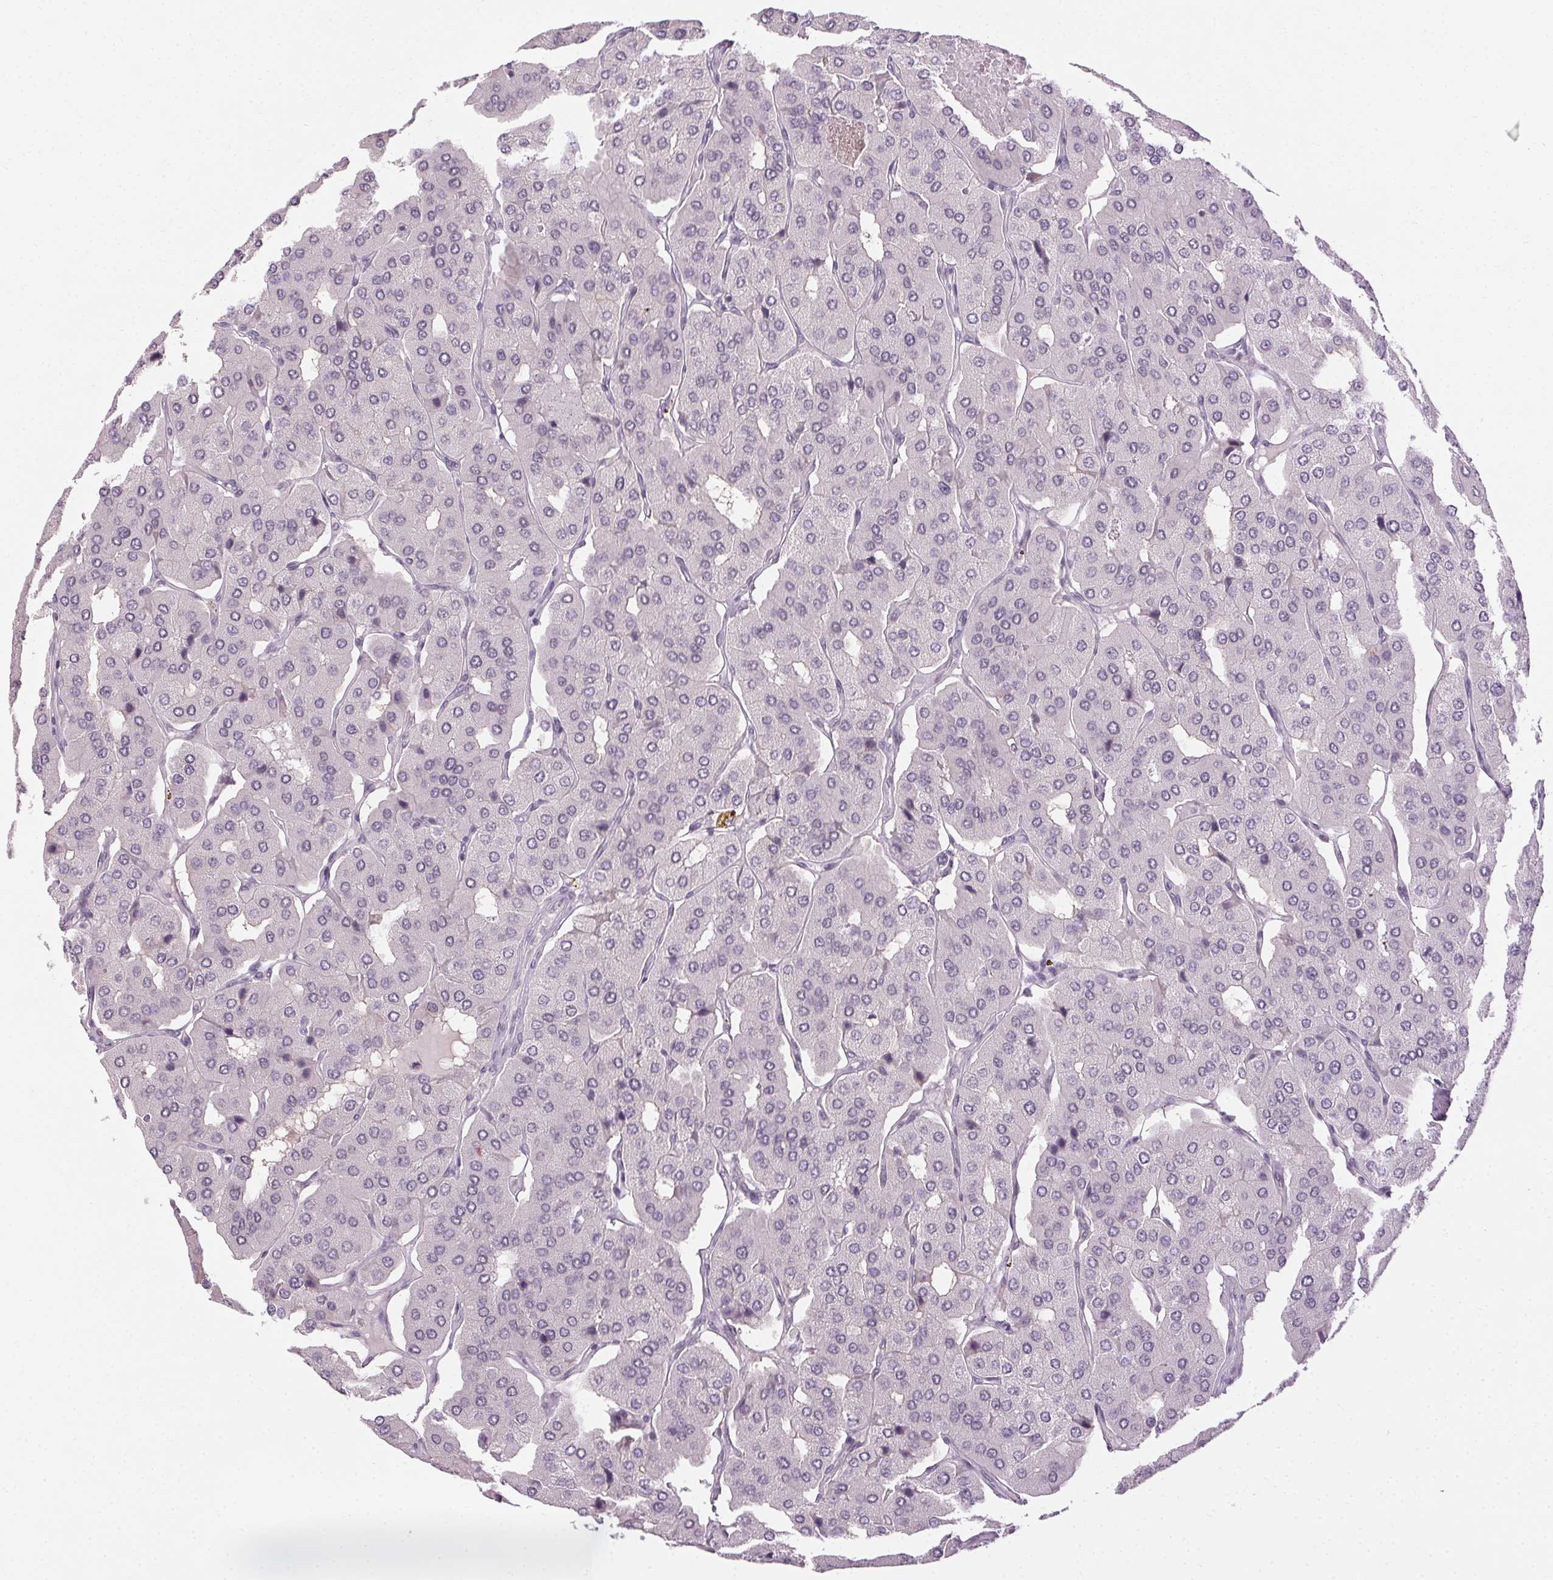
{"staining": {"intensity": "negative", "quantity": "none", "location": "none"}, "tissue": "parathyroid gland", "cell_type": "Glandular cells", "image_type": "normal", "snomed": [{"axis": "morphology", "description": "Normal tissue, NOS"}, {"axis": "morphology", "description": "Adenoma, NOS"}, {"axis": "topography", "description": "Parathyroid gland"}], "caption": "This is an IHC histopathology image of benign parathyroid gland. There is no staining in glandular cells.", "gene": "FAM168A", "patient": {"sex": "female", "age": 86}}